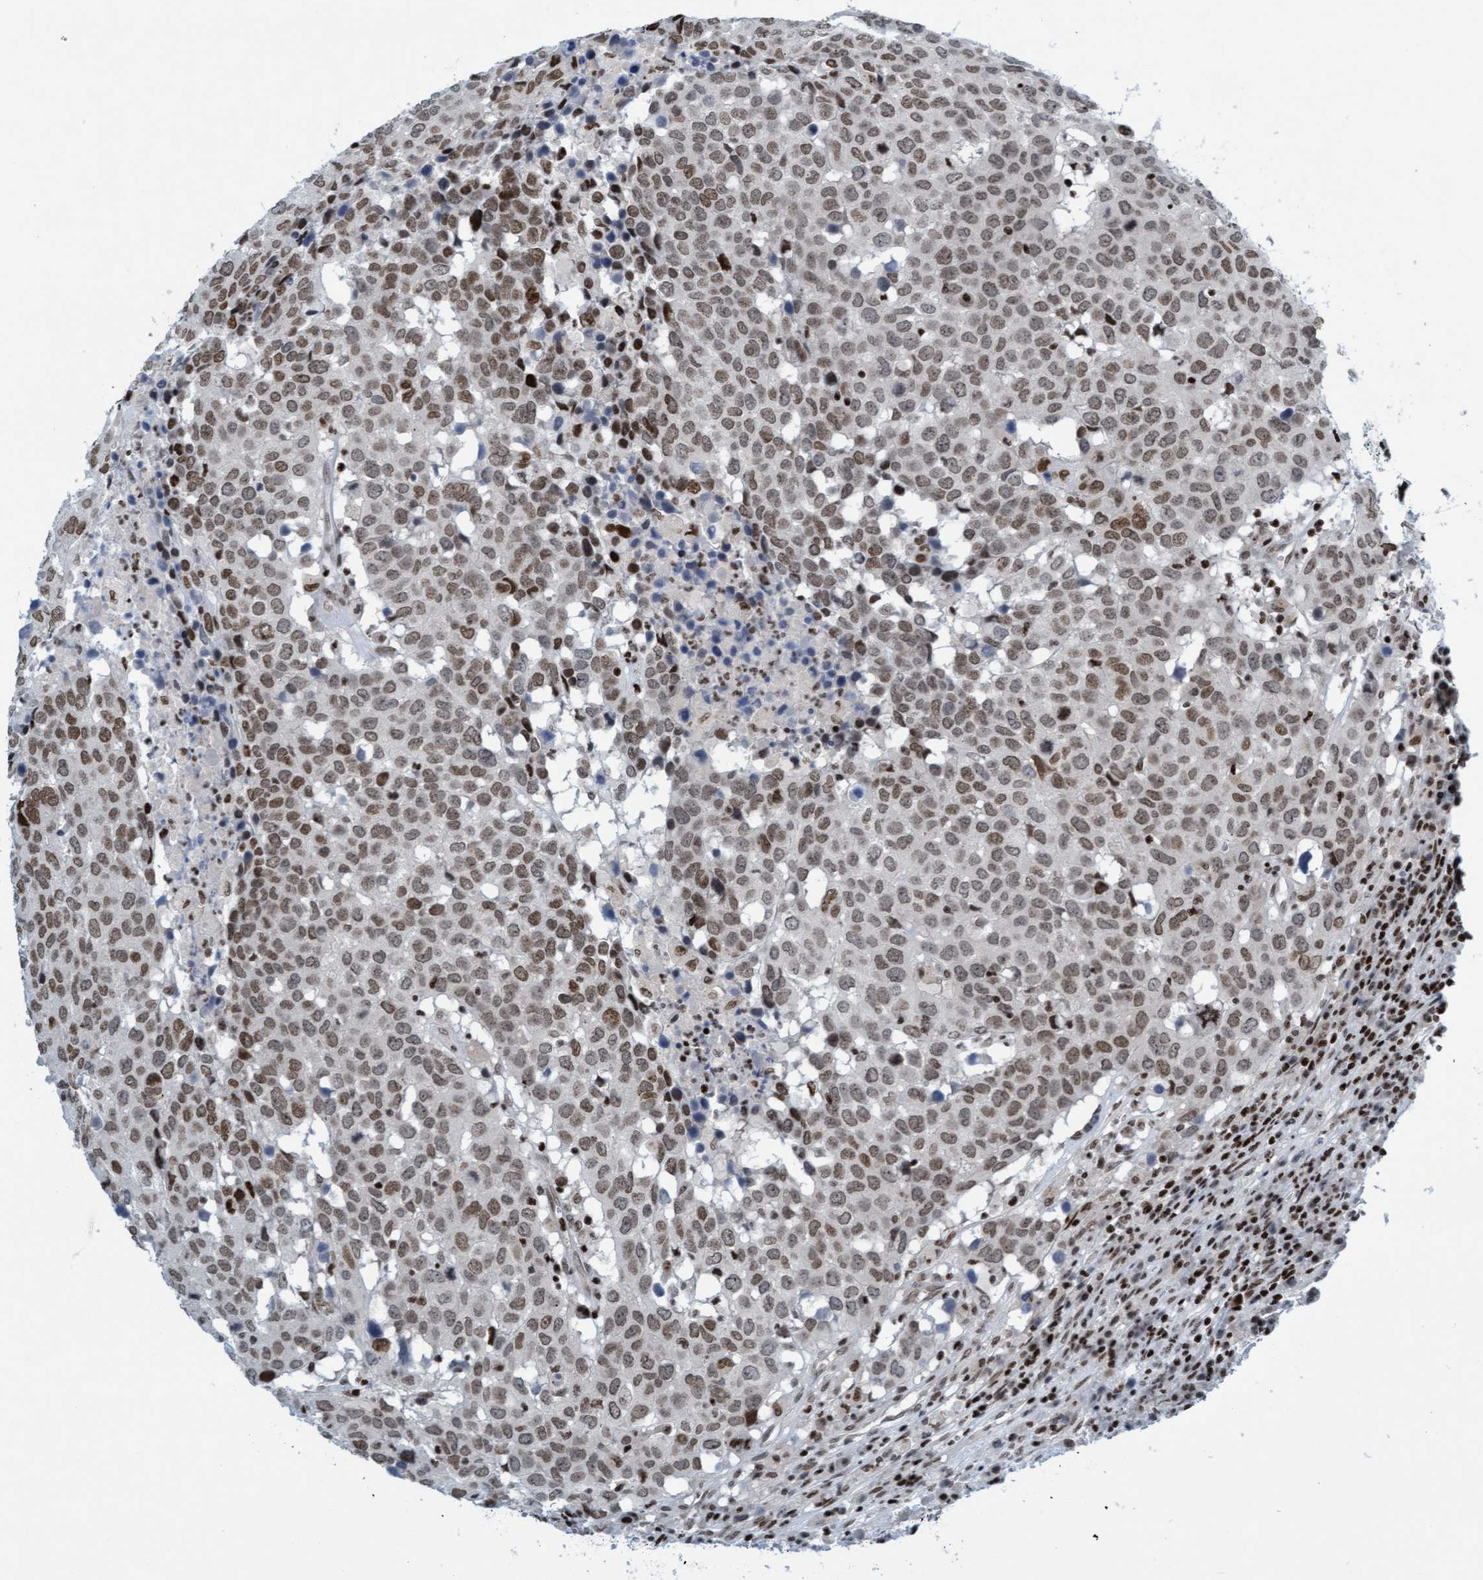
{"staining": {"intensity": "weak", "quantity": ">75%", "location": "nuclear"}, "tissue": "head and neck cancer", "cell_type": "Tumor cells", "image_type": "cancer", "snomed": [{"axis": "morphology", "description": "Squamous cell carcinoma, NOS"}, {"axis": "topography", "description": "Head-Neck"}], "caption": "Head and neck cancer was stained to show a protein in brown. There is low levels of weak nuclear staining in approximately >75% of tumor cells.", "gene": "GLRX2", "patient": {"sex": "male", "age": 66}}